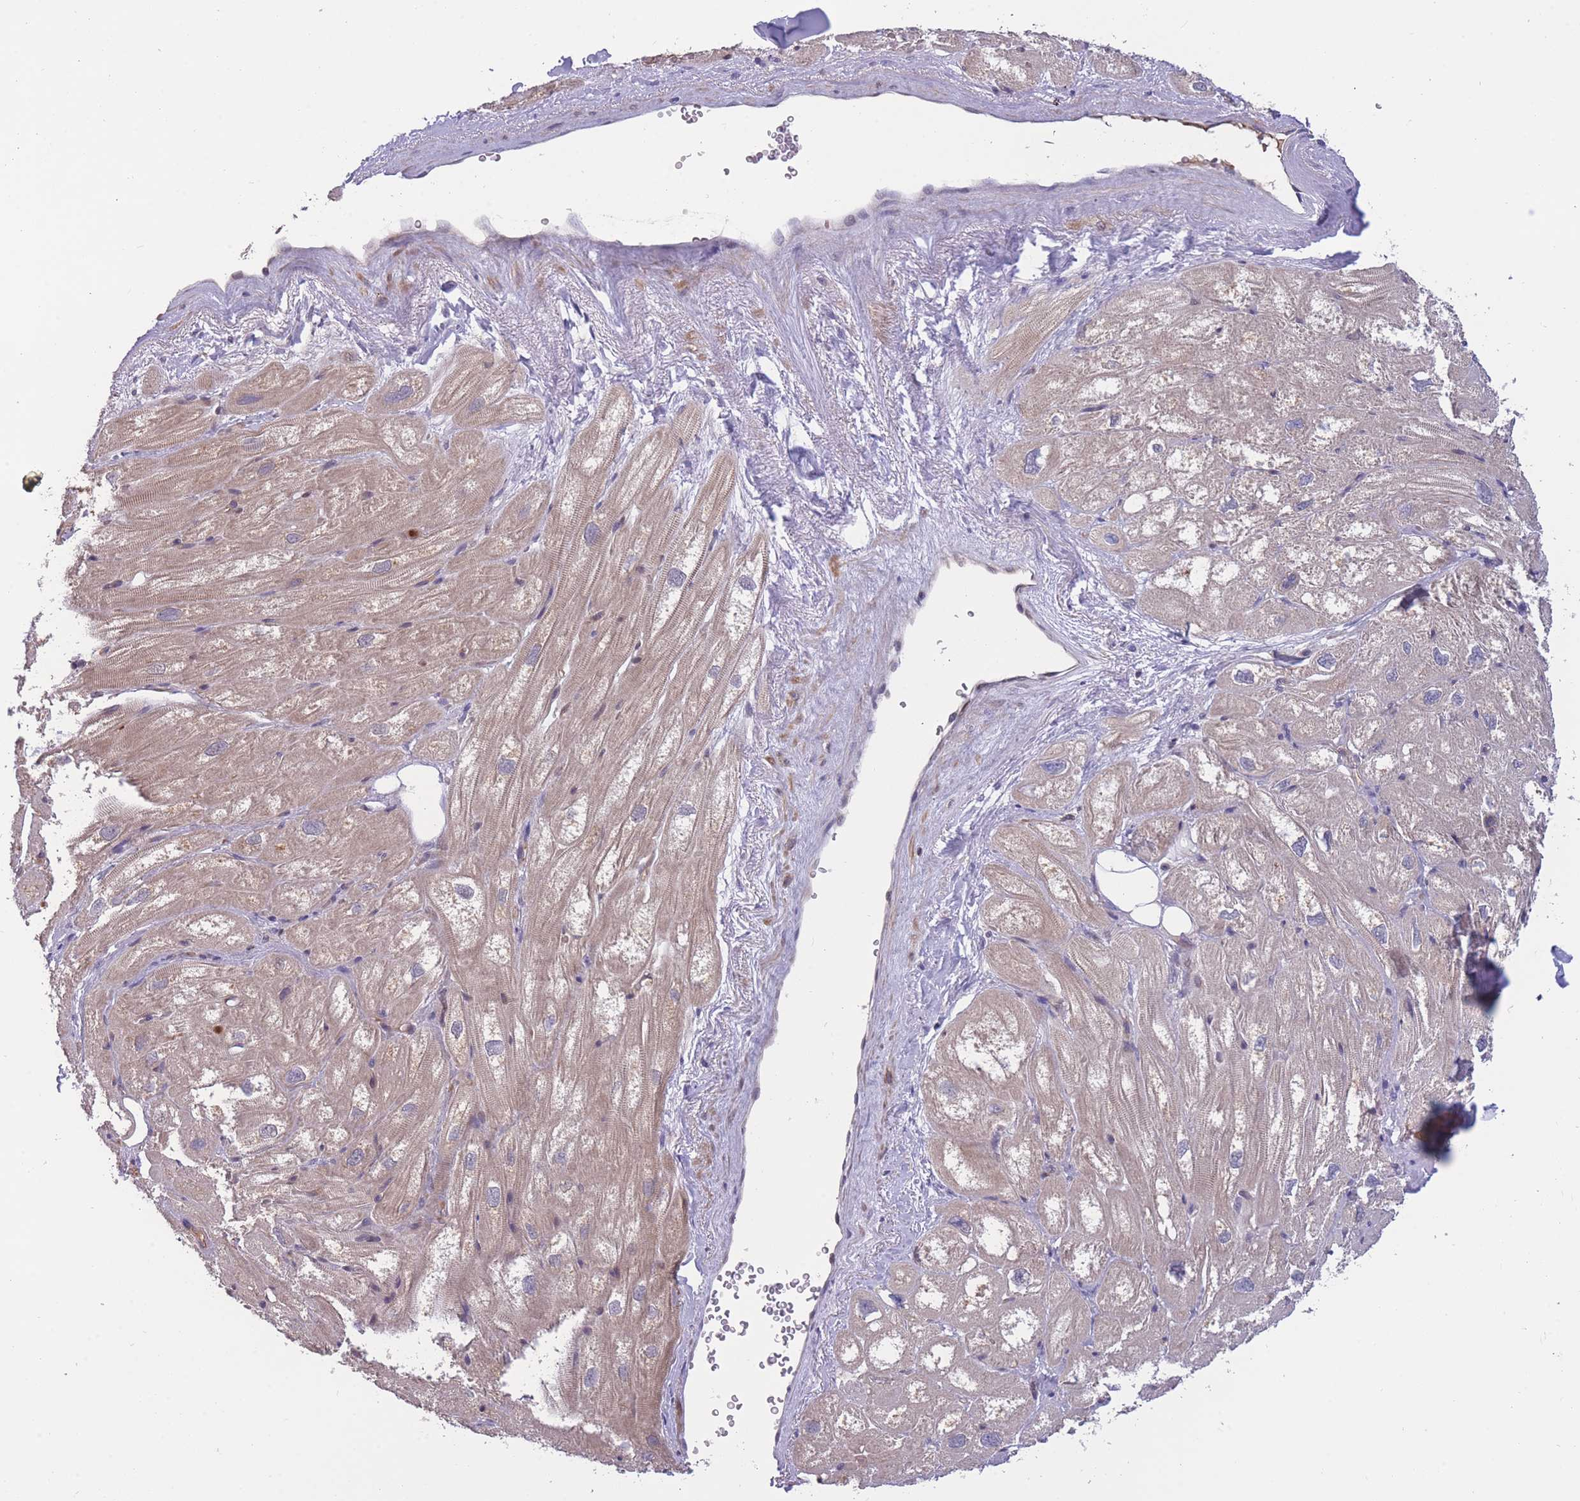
{"staining": {"intensity": "weak", "quantity": "25%-75%", "location": "cytoplasmic/membranous"}, "tissue": "heart muscle", "cell_type": "Cardiomyocytes", "image_type": "normal", "snomed": [{"axis": "morphology", "description": "Normal tissue, NOS"}, {"axis": "topography", "description": "Heart"}], "caption": "Weak cytoplasmic/membranous staining is identified in about 25%-75% of cardiomyocytes in unremarkable heart muscle.", "gene": "UBE2NL", "patient": {"sex": "male", "age": 50}}